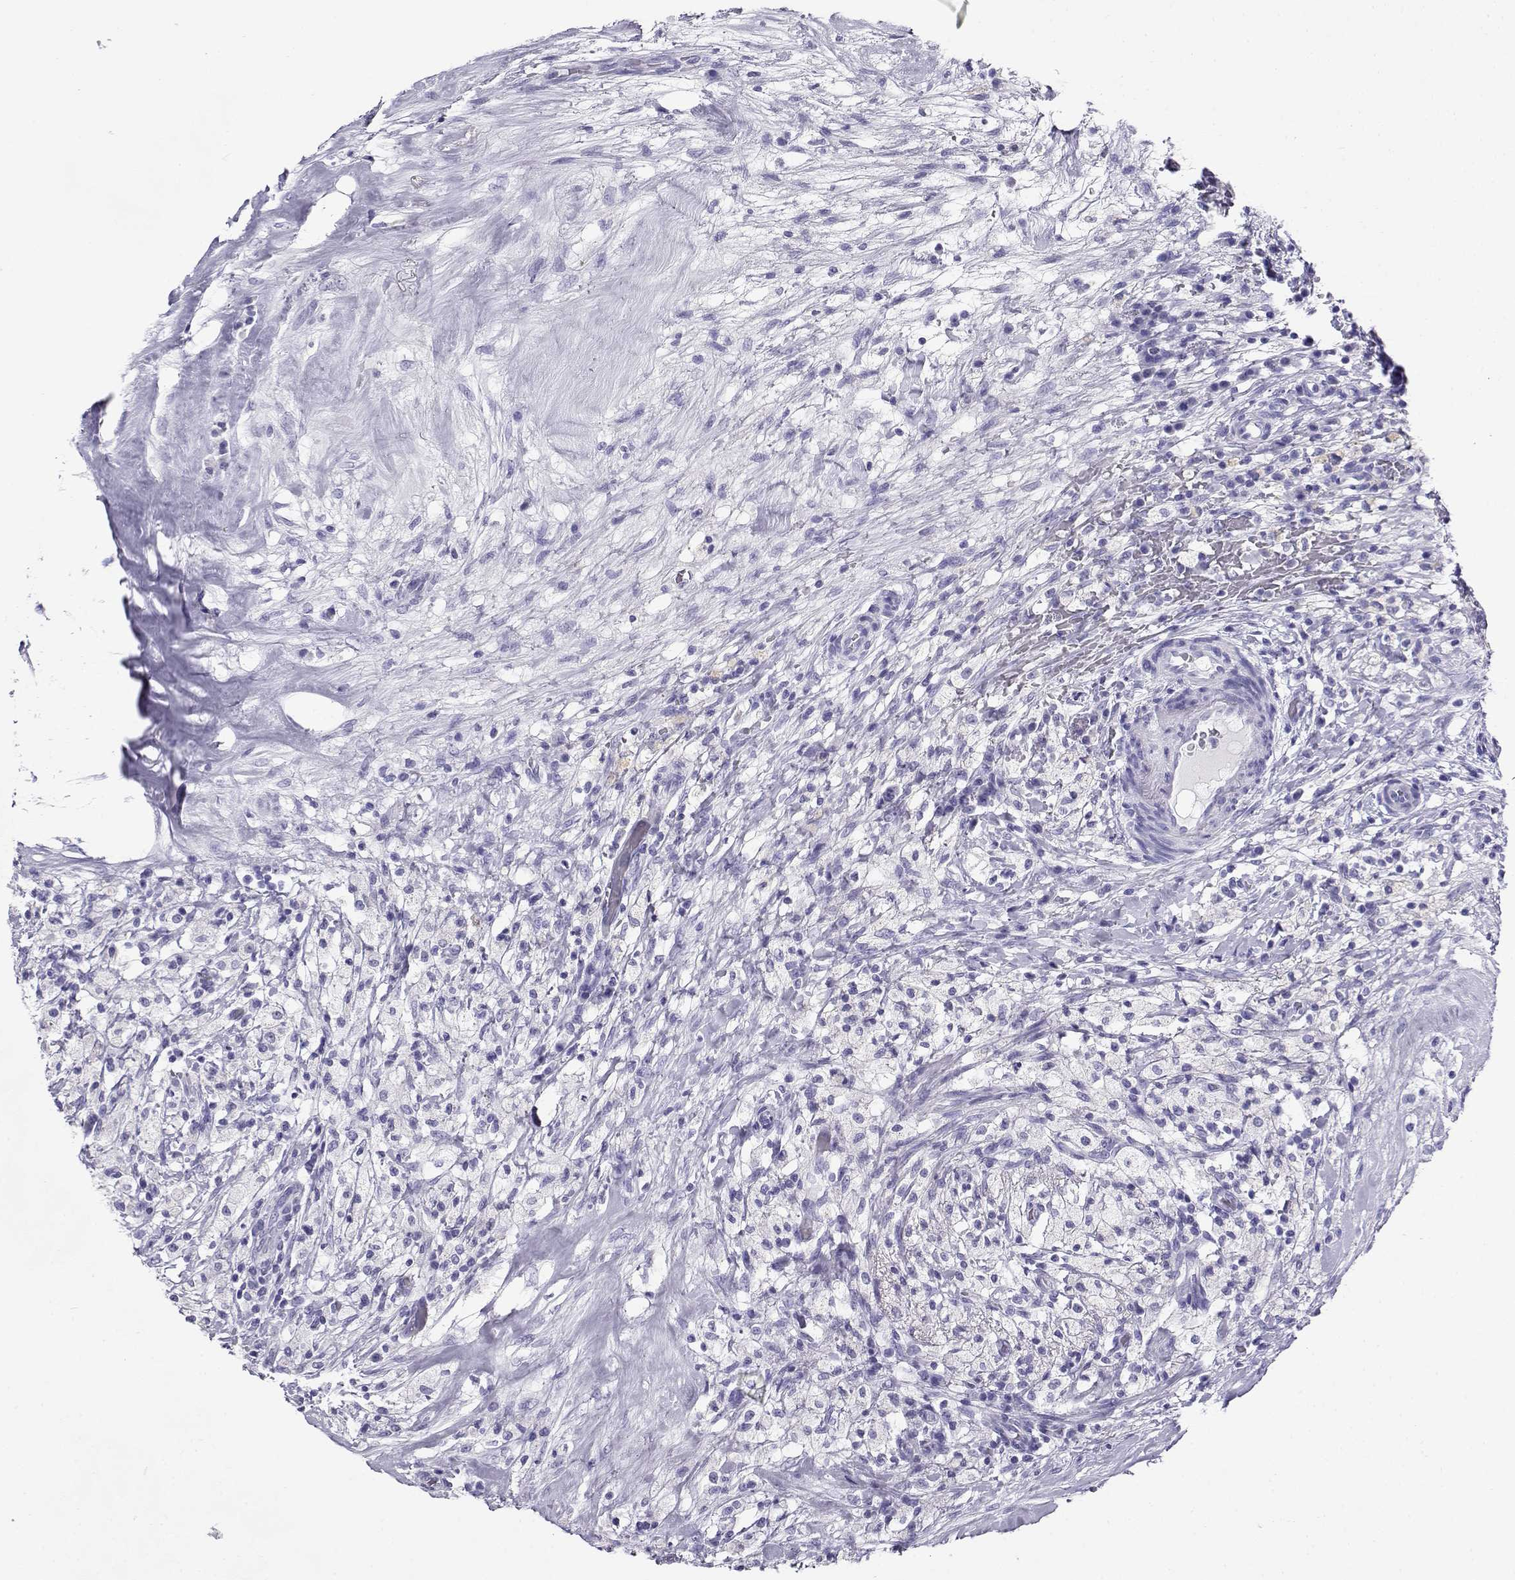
{"staining": {"intensity": "negative", "quantity": "none", "location": "none"}, "tissue": "testis cancer", "cell_type": "Tumor cells", "image_type": "cancer", "snomed": [{"axis": "morphology", "description": "Necrosis, NOS"}, {"axis": "morphology", "description": "Carcinoma, Embryonal, NOS"}, {"axis": "topography", "description": "Testis"}], "caption": "Human testis cancer stained for a protein using immunohistochemistry (IHC) demonstrates no positivity in tumor cells.", "gene": "CABS1", "patient": {"sex": "male", "age": 19}}